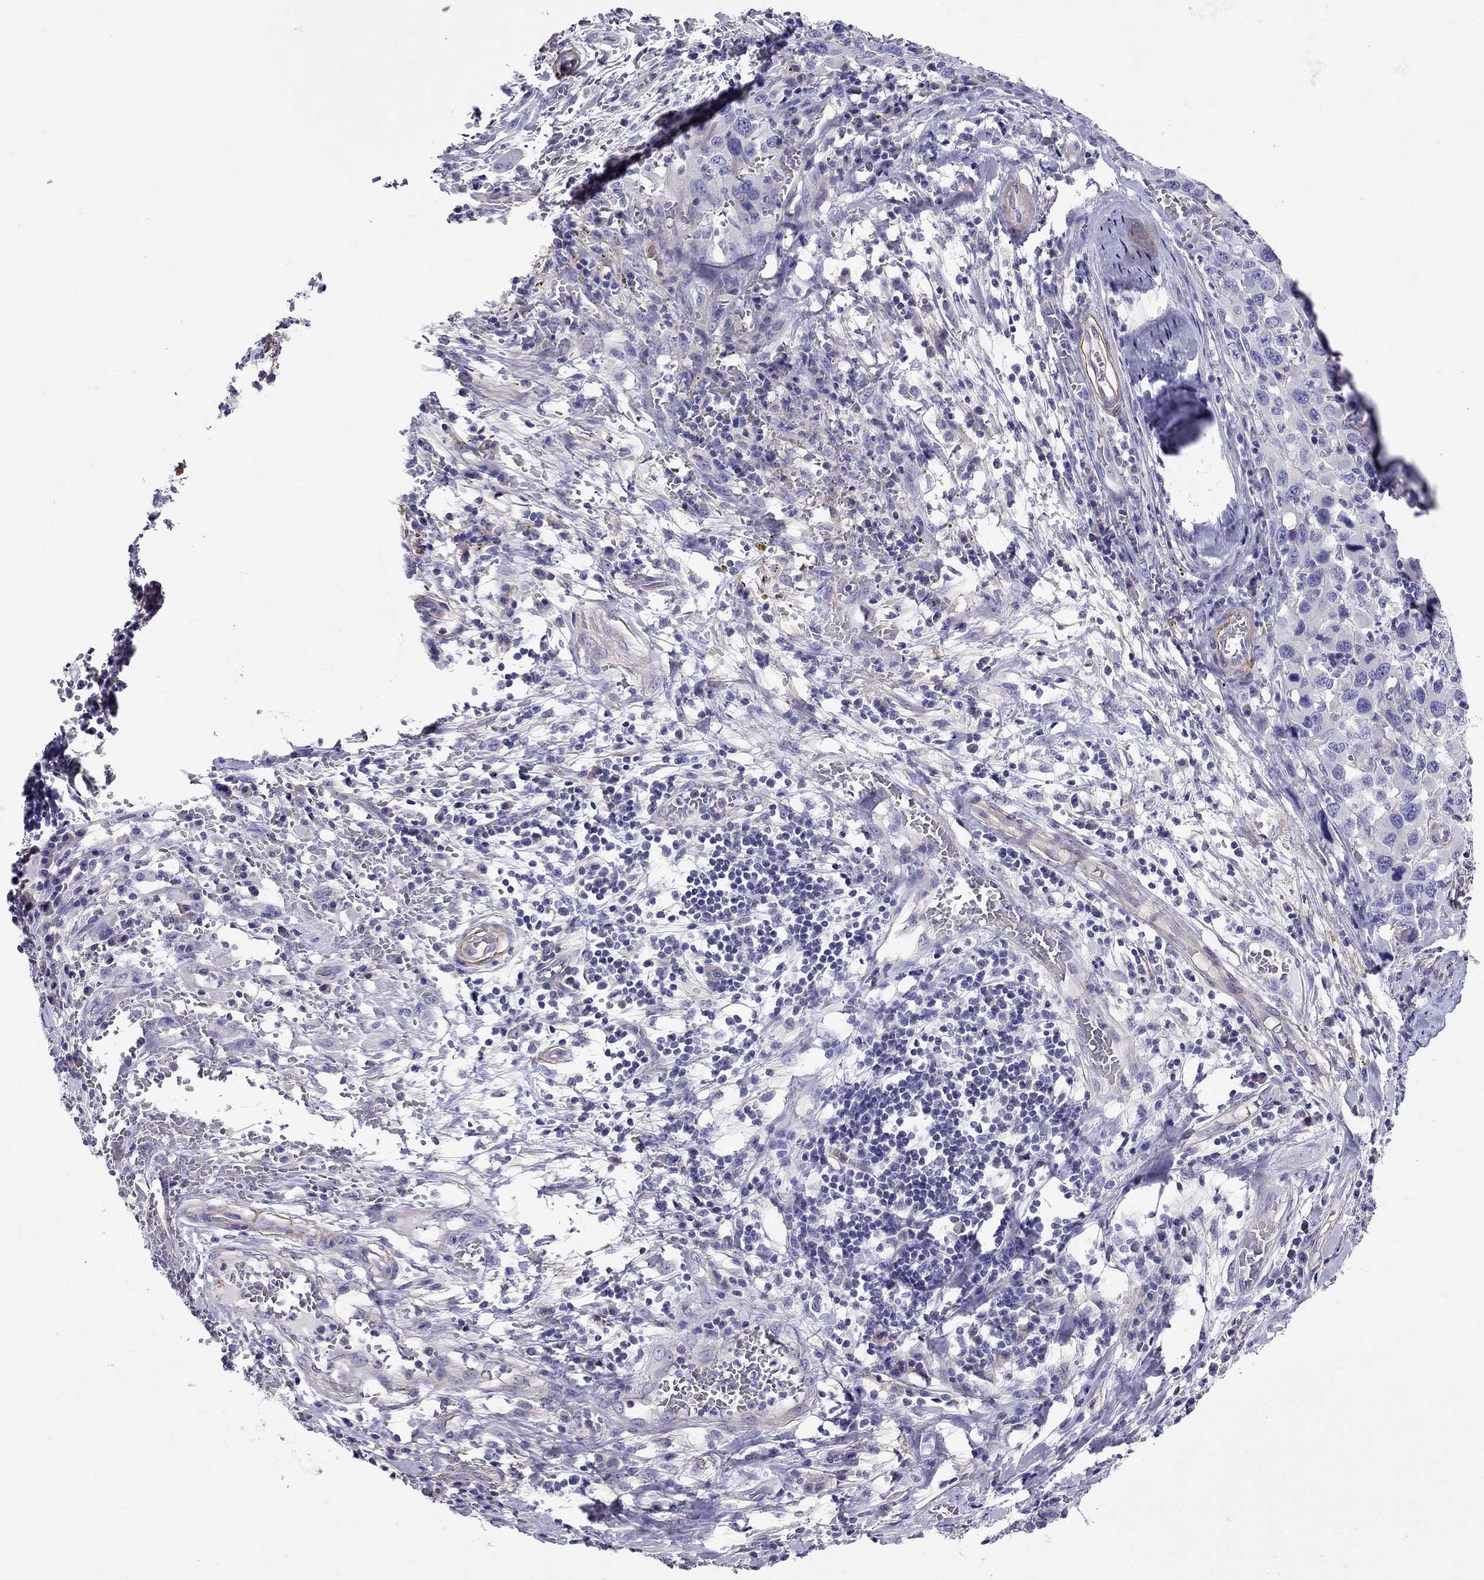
{"staining": {"intensity": "negative", "quantity": "none", "location": "none"}, "tissue": "melanoma", "cell_type": "Tumor cells", "image_type": "cancer", "snomed": [{"axis": "morphology", "description": "Malignant melanoma, NOS"}, {"axis": "topography", "description": "Skin"}], "caption": "Malignant melanoma was stained to show a protein in brown. There is no significant positivity in tumor cells. (DAB IHC with hematoxylin counter stain).", "gene": "GPR50", "patient": {"sex": "female", "age": 91}}